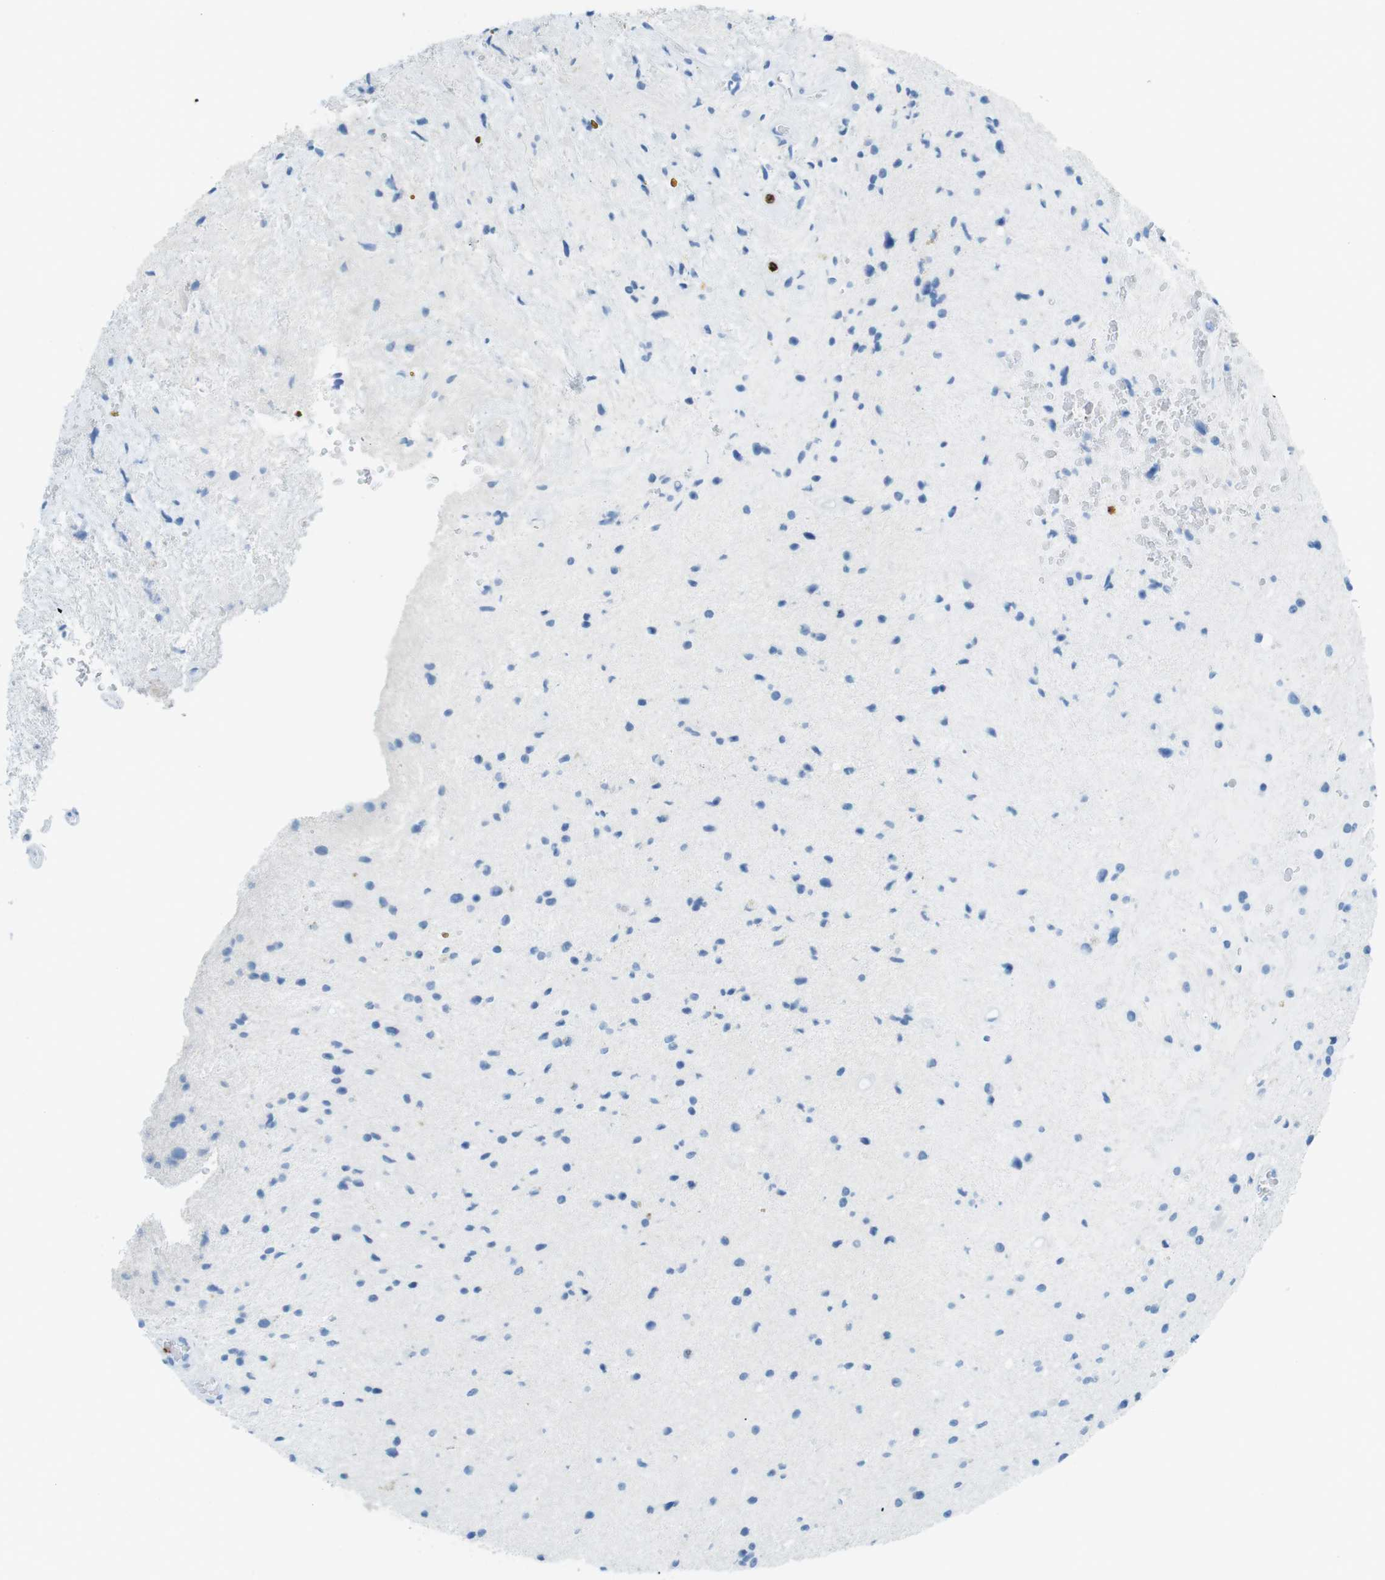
{"staining": {"intensity": "negative", "quantity": "none", "location": "none"}, "tissue": "glioma", "cell_type": "Tumor cells", "image_type": "cancer", "snomed": [{"axis": "morphology", "description": "Glioma, malignant, High grade"}, {"axis": "topography", "description": "Brain"}], "caption": "This is a histopathology image of IHC staining of malignant glioma (high-grade), which shows no staining in tumor cells. (DAB IHC, high magnification).", "gene": "MCEMP1", "patient": {"sex": "male", "age": 33}}